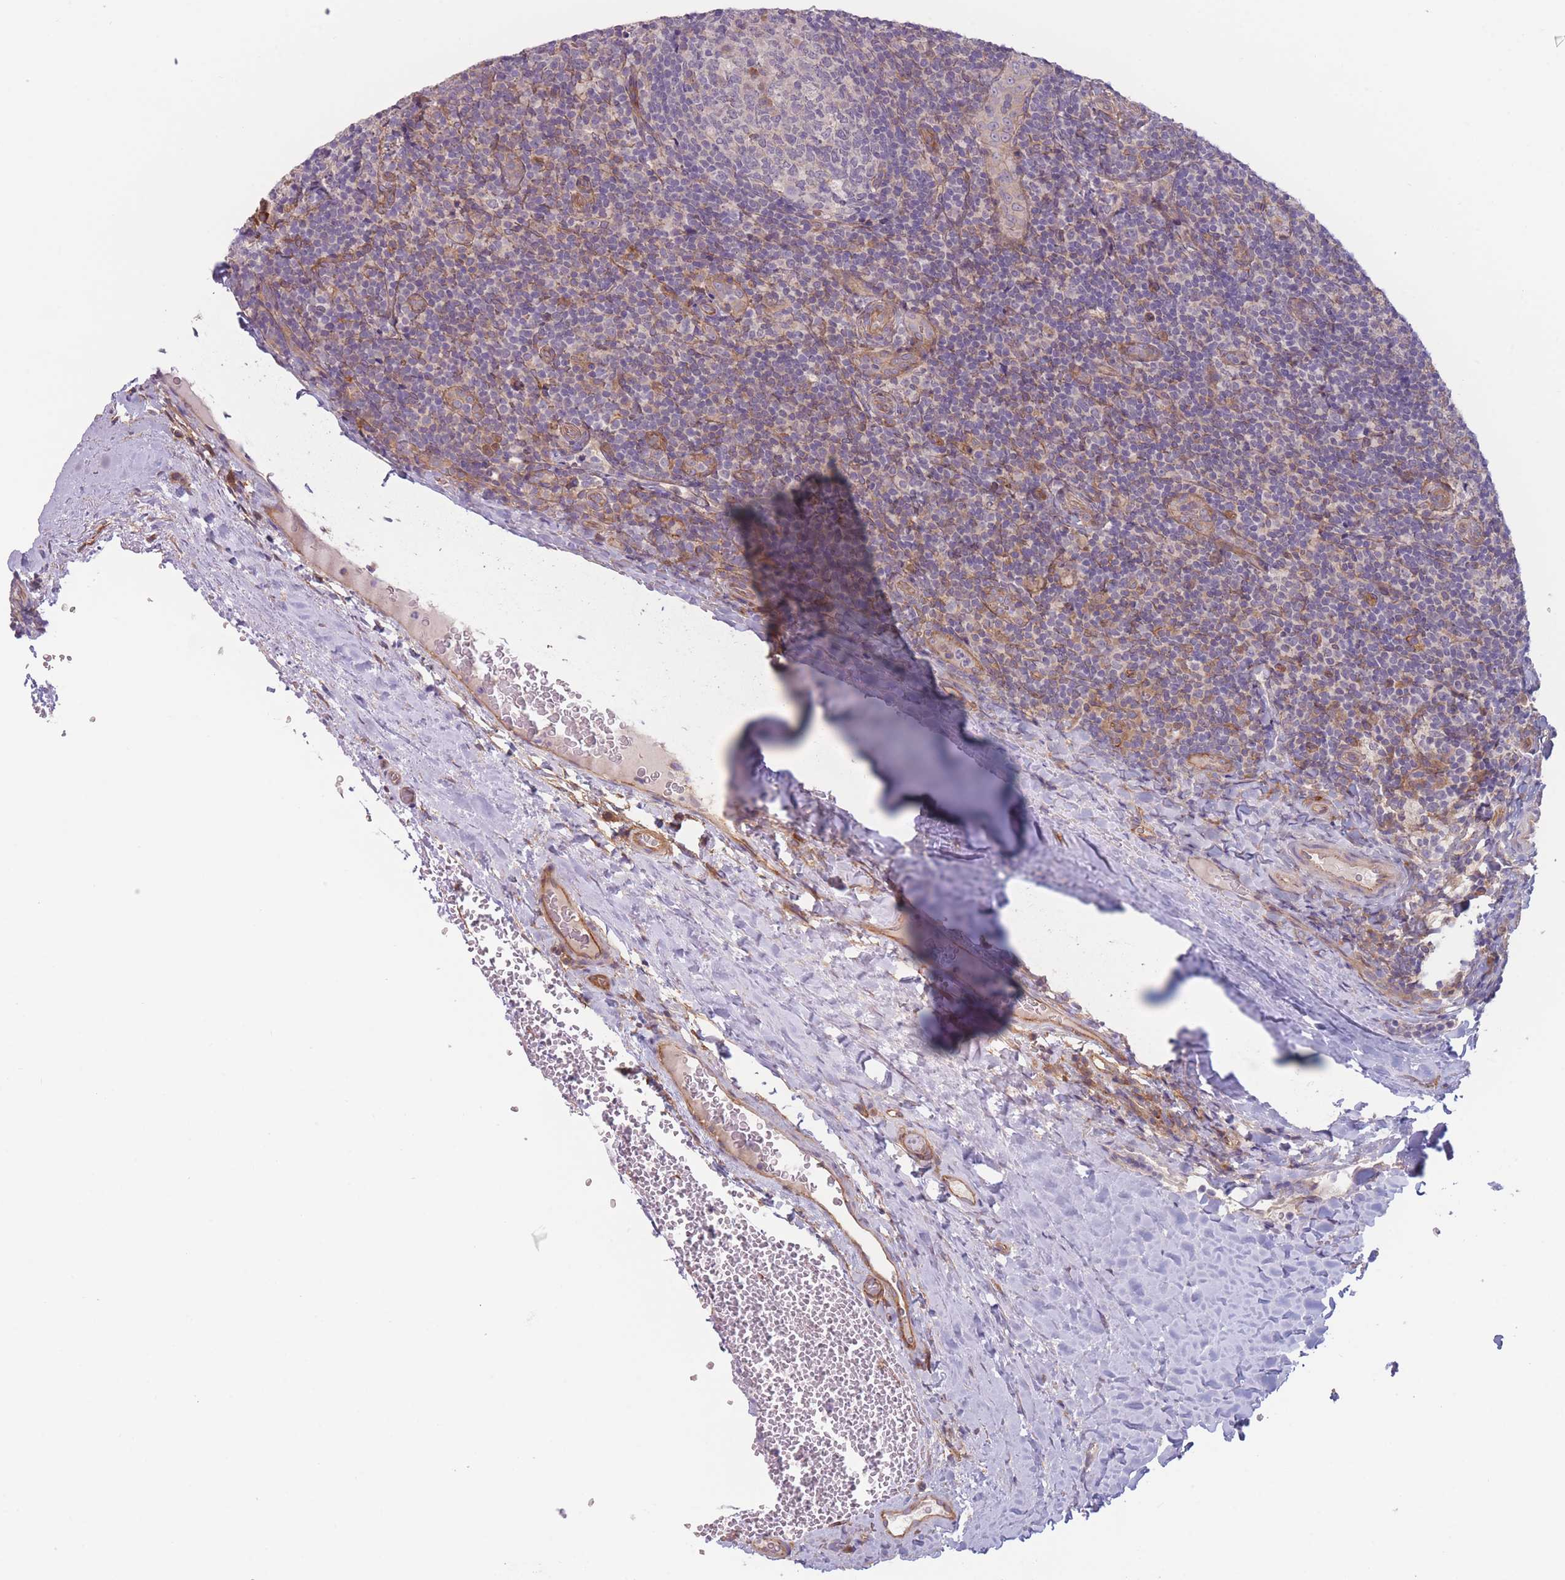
{"staining": {"intensity": "moderate", "quantity": "<25%", "location": "cytoplasmic/membranous"}, "tissue": "tonsil", "cell_type": "Germinal center cells", "image_type": "normal", "snomed": [{"axis": "morphology", "description": "Normal tissue, NOS"}, {"axis": "topography", "description": "Tonsil"}], "caption": "The image reveals staining of benign tonsil, revealing moderate cytoplasmic/membranous protein staining (brown color) within germinal center cells. Nuclei are stained in blue.", "gene": "WDR93", "patient": {"sex": "male", "age": 17}}